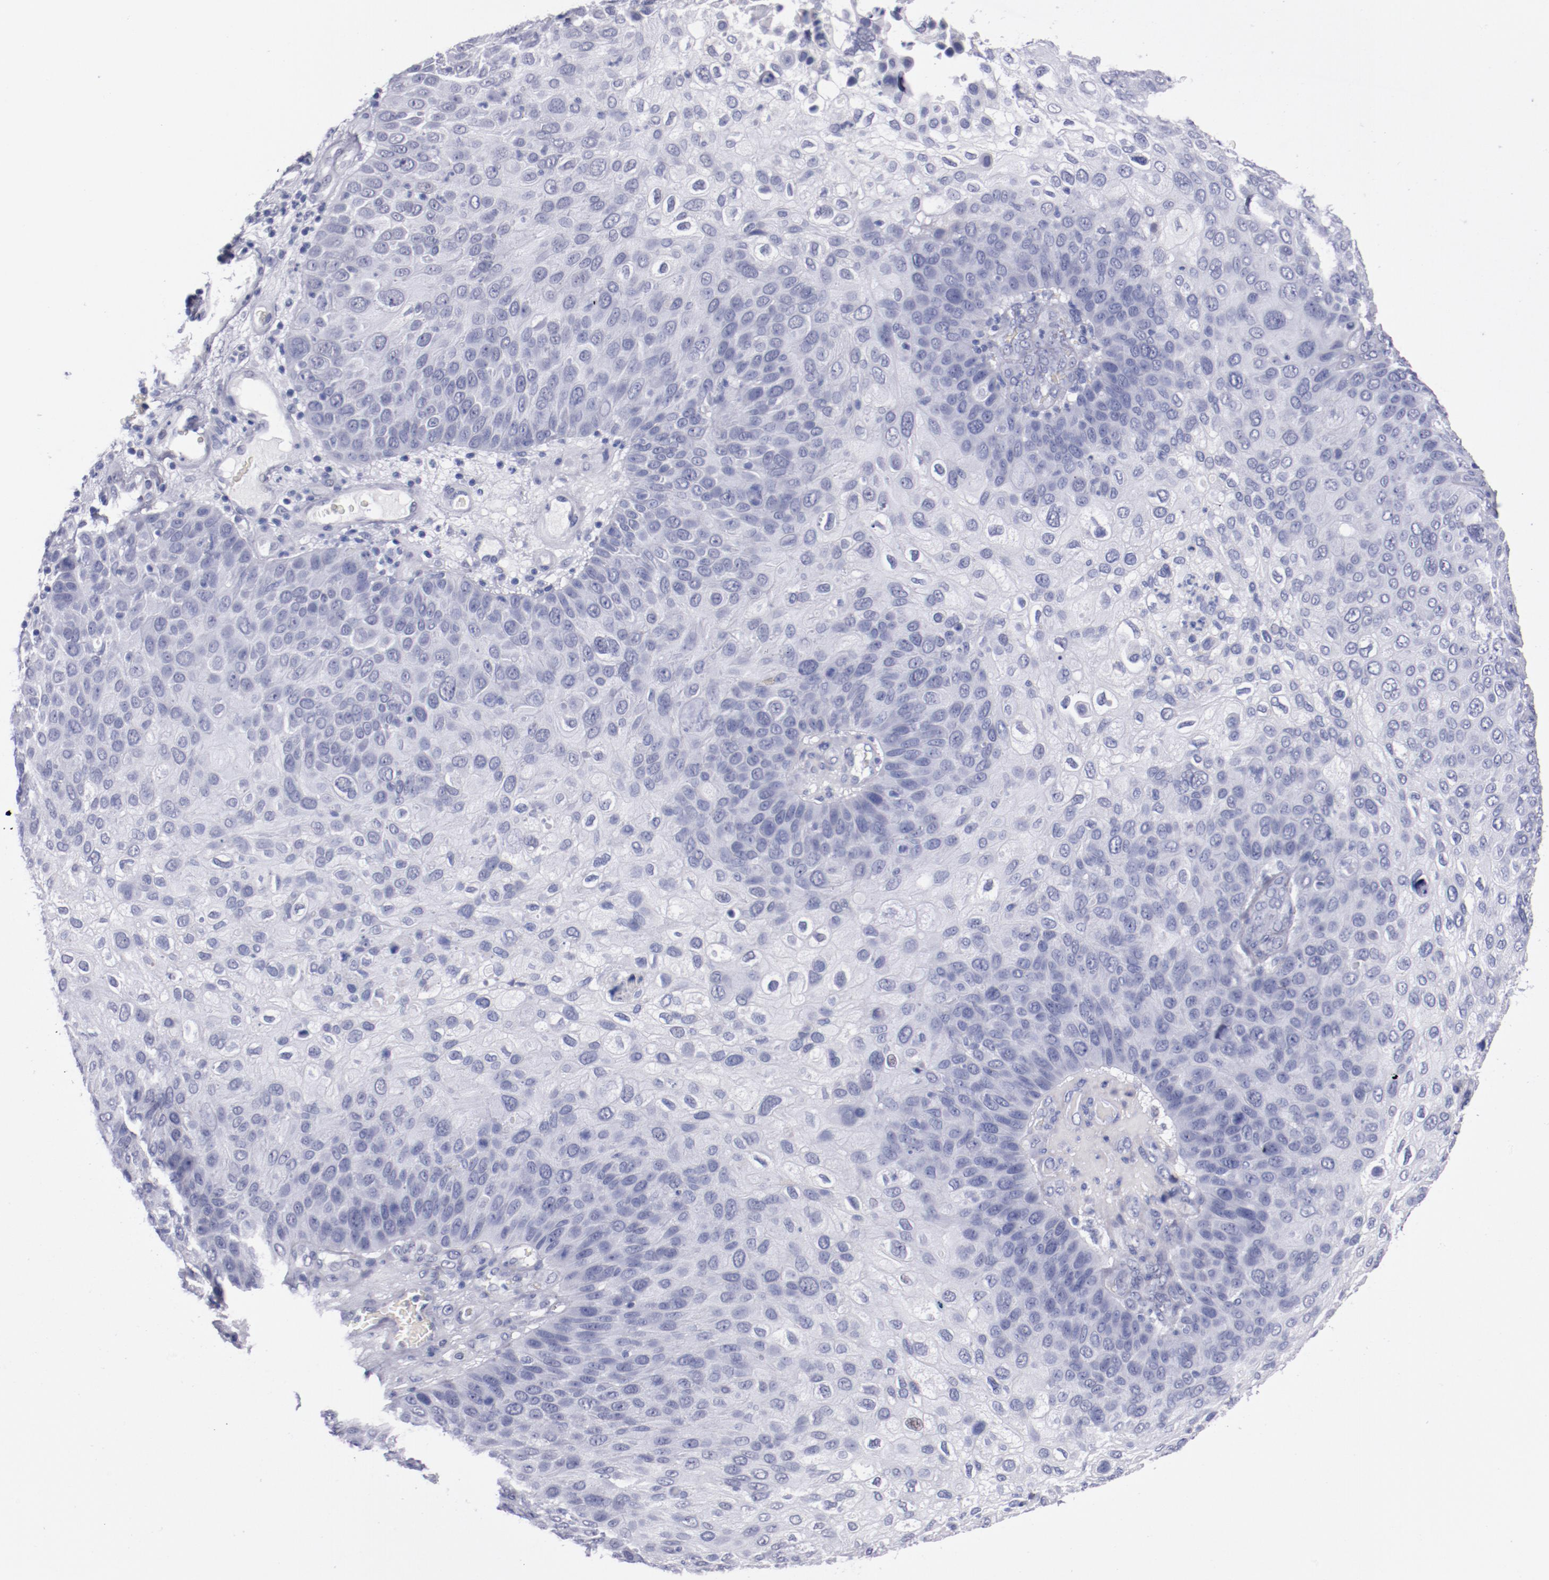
{"staining": {"intensity": "negative", "quantity": "none", "location": "none"}, "tissue": "skin cancer", "cell_type": "Tumor cells", "image_type": "cancer", "snomed": [{"axis": "morphology", "description": "Squamous cell carcinoma, NOS"}, {"axis": "topography", "description": "Skin"}], "caption": "Human skin squamous cell carcinoma stained for a protein using immunohistochemistry (IHC) shows no staining in tumor cells.", "gene": "HNF1B", "patient": {"sex": "male", "age": 87}}